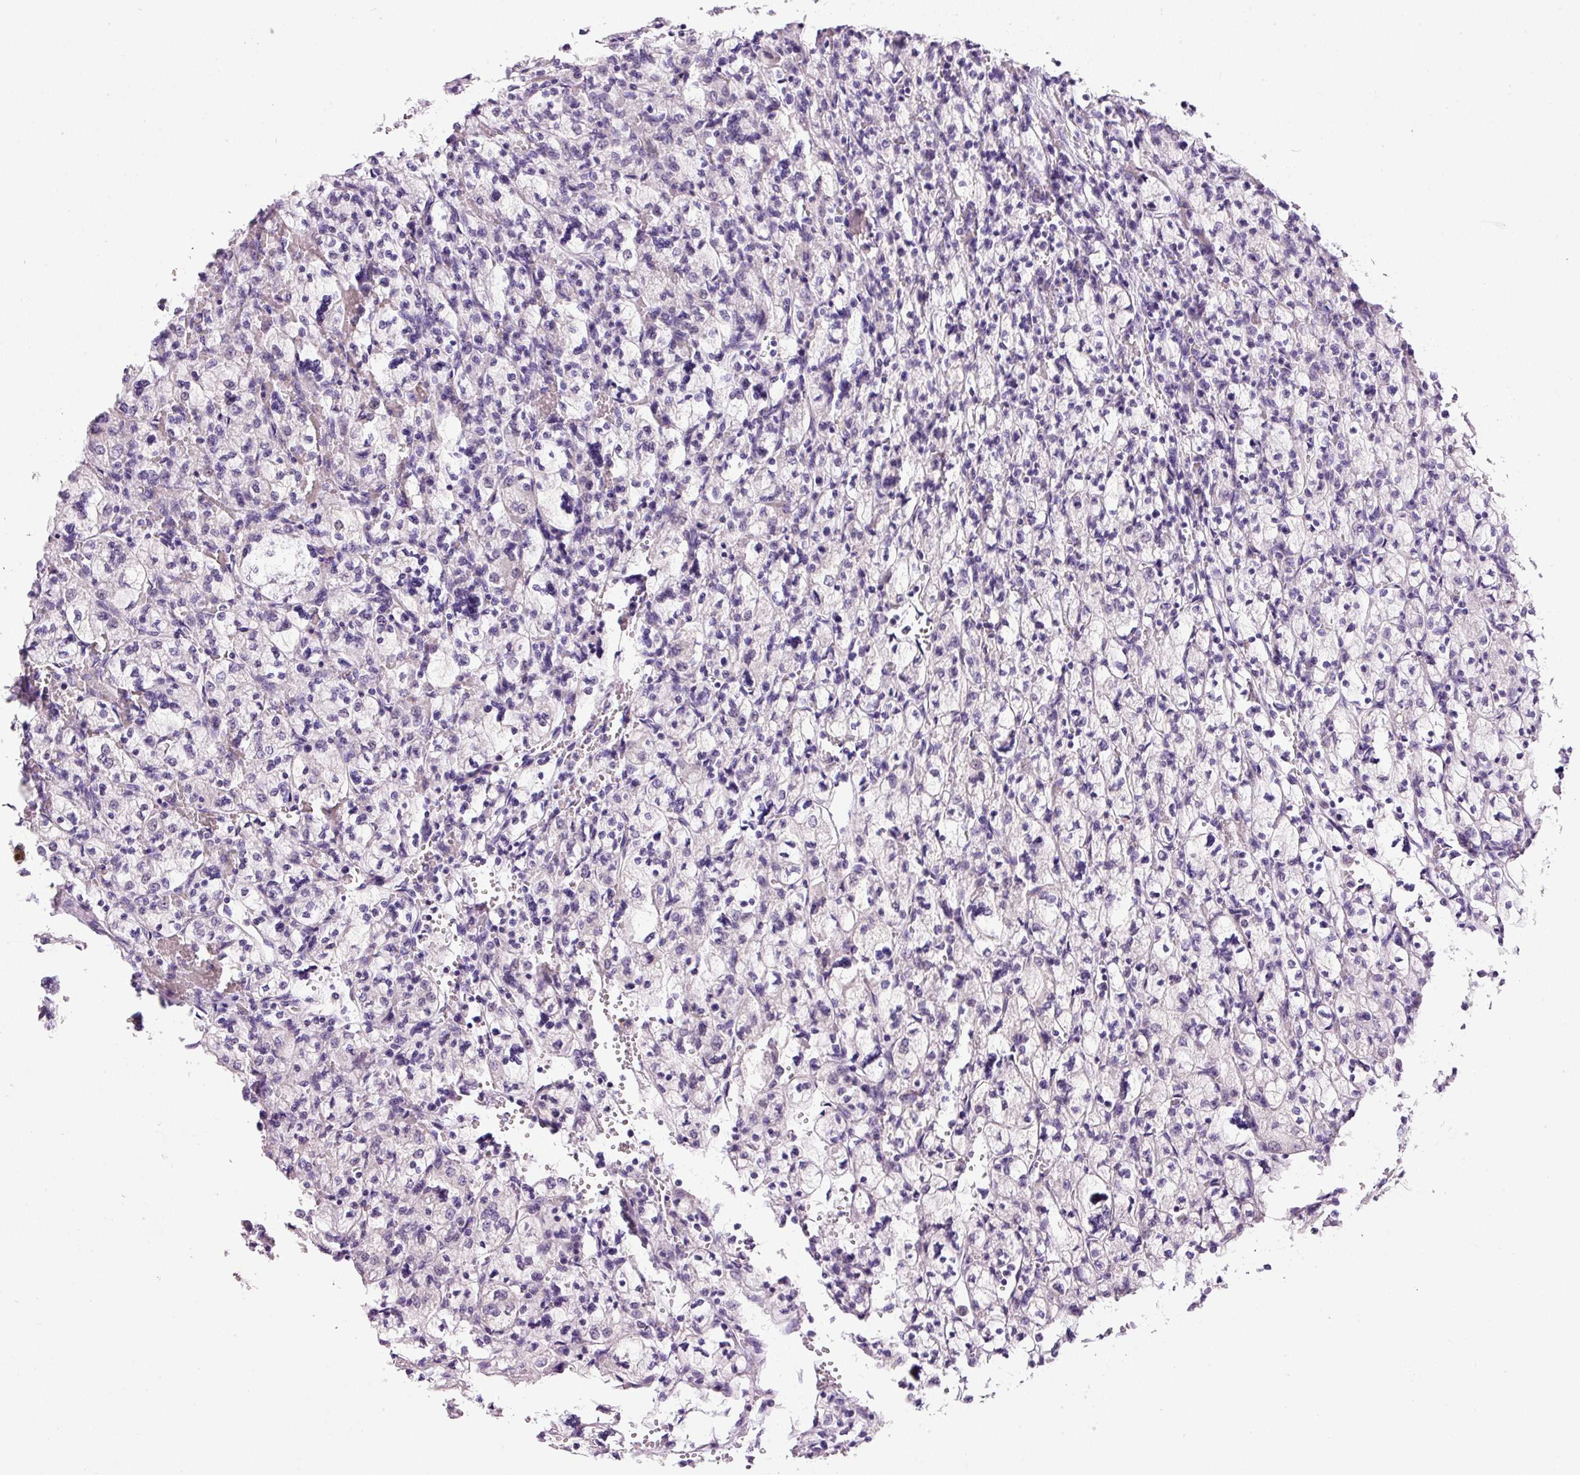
{"staining": {"intensity": "negative", "quantity": "none", "location": "none"}, "tissue": "renal cancer", "cell_type": "Tumor cells", "image_type": "cancer", "snomed": [{"axis": "morphology", "description": "Adenocarcinoma, NOS"}, {"axis": "topography", "description": "Kidney"}], "caption": "Immunohistochemical staining of renal cancer displays no significant positivity in tumor cells.", "gene": "SRC", "patient": {"sex": "female", "age": 83}}